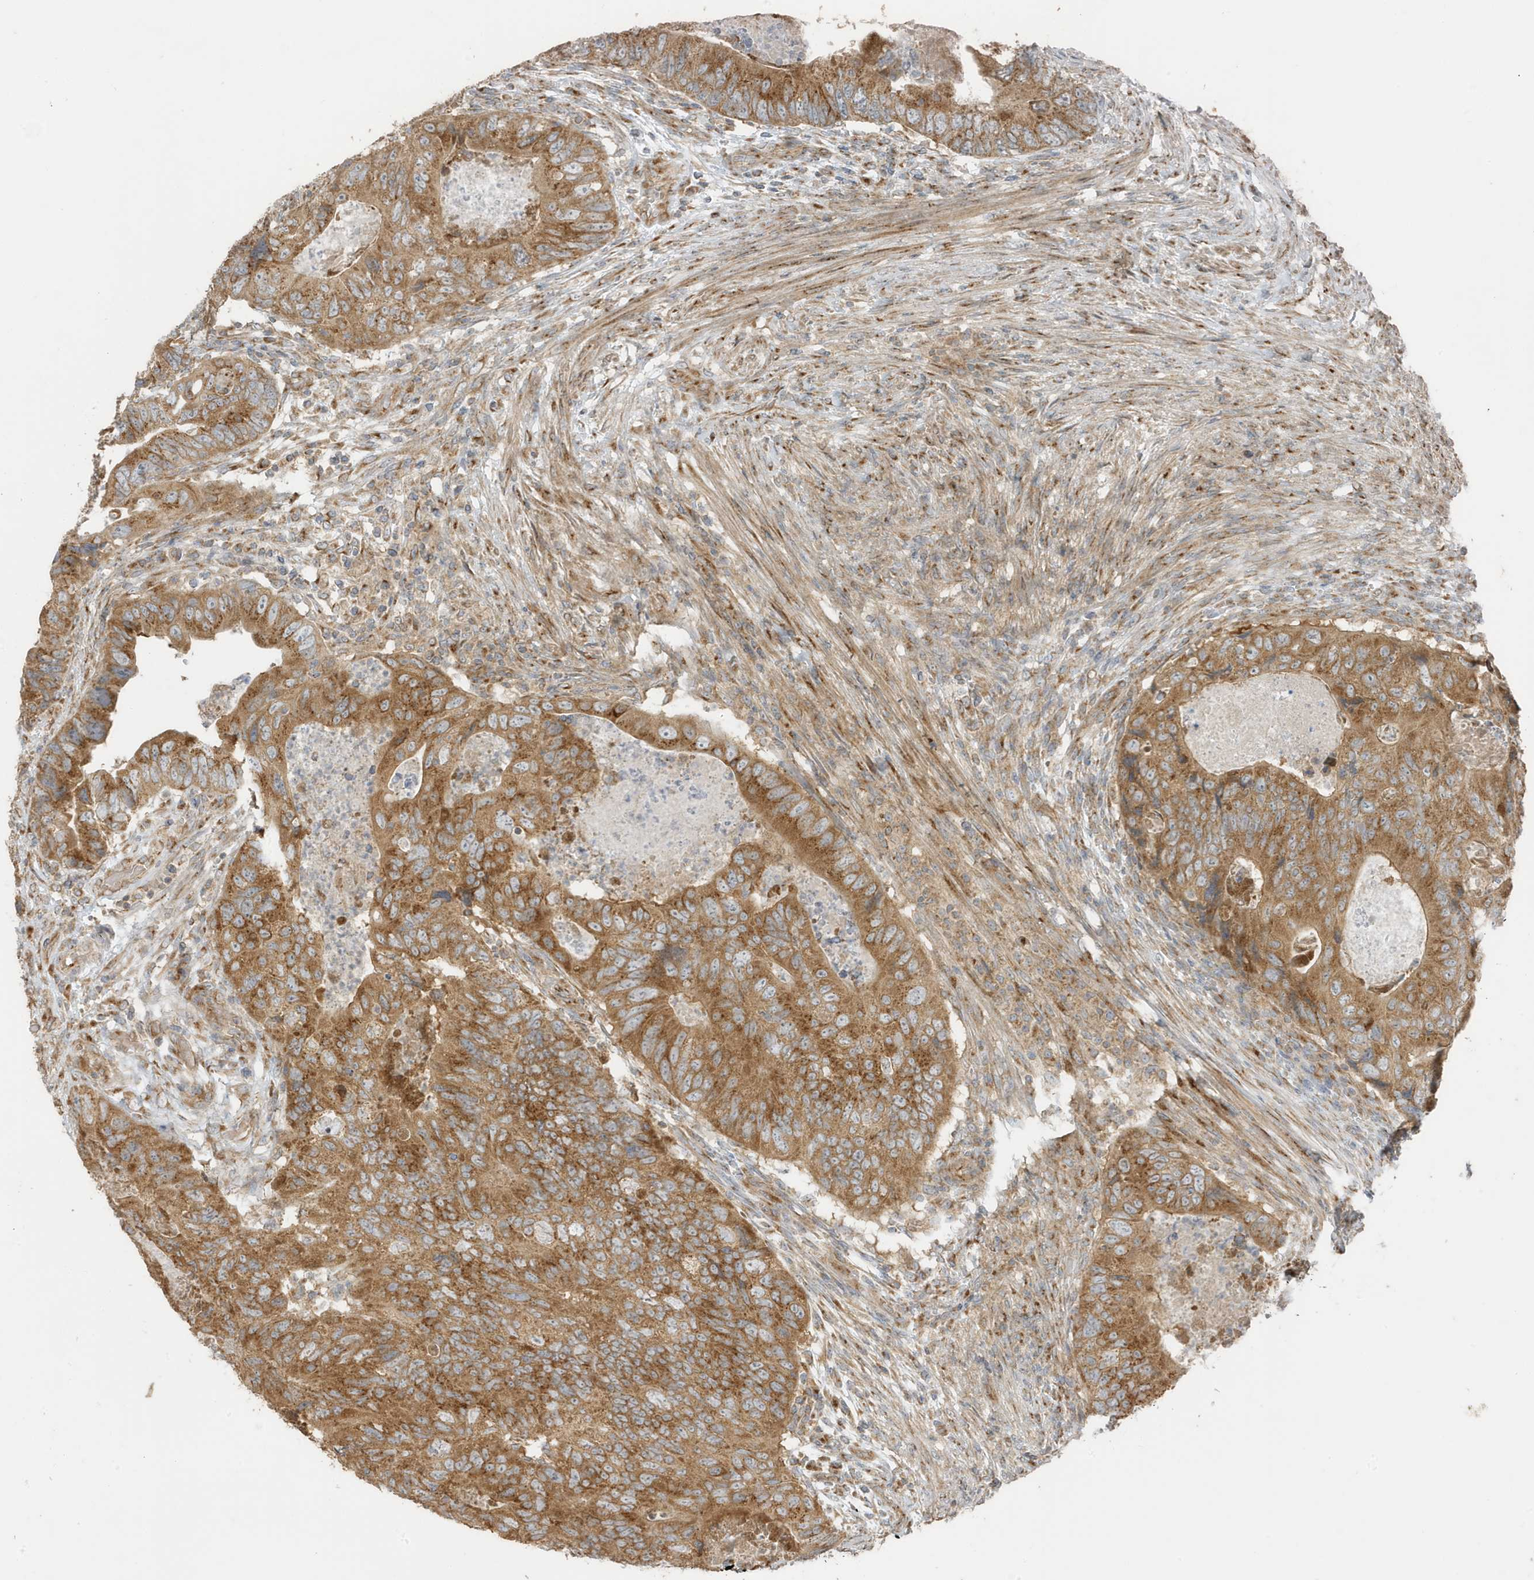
{"staining": {"intensity": "moderate", "quantity": ">75%", "location": "cytoplasmic/membranous"}, "tissue": "colorectal cancer", "cell_type": "Tumor cells", "image_type": "cancer", "snomed": [{"axis": "morphology", "description": "Adenocarcinoma, NOS"}, {"axis": "topography", "description": "Rectum"}], "caption": "A brown stain highlights moderate cytoplasmic/membranous positivity of a protein in adenocarcinoma (colorectal) tumor cells. Nuclei are stained in blue.", "gene": "GOLGA4", "patient": {"sex": "male", "age": 63}}